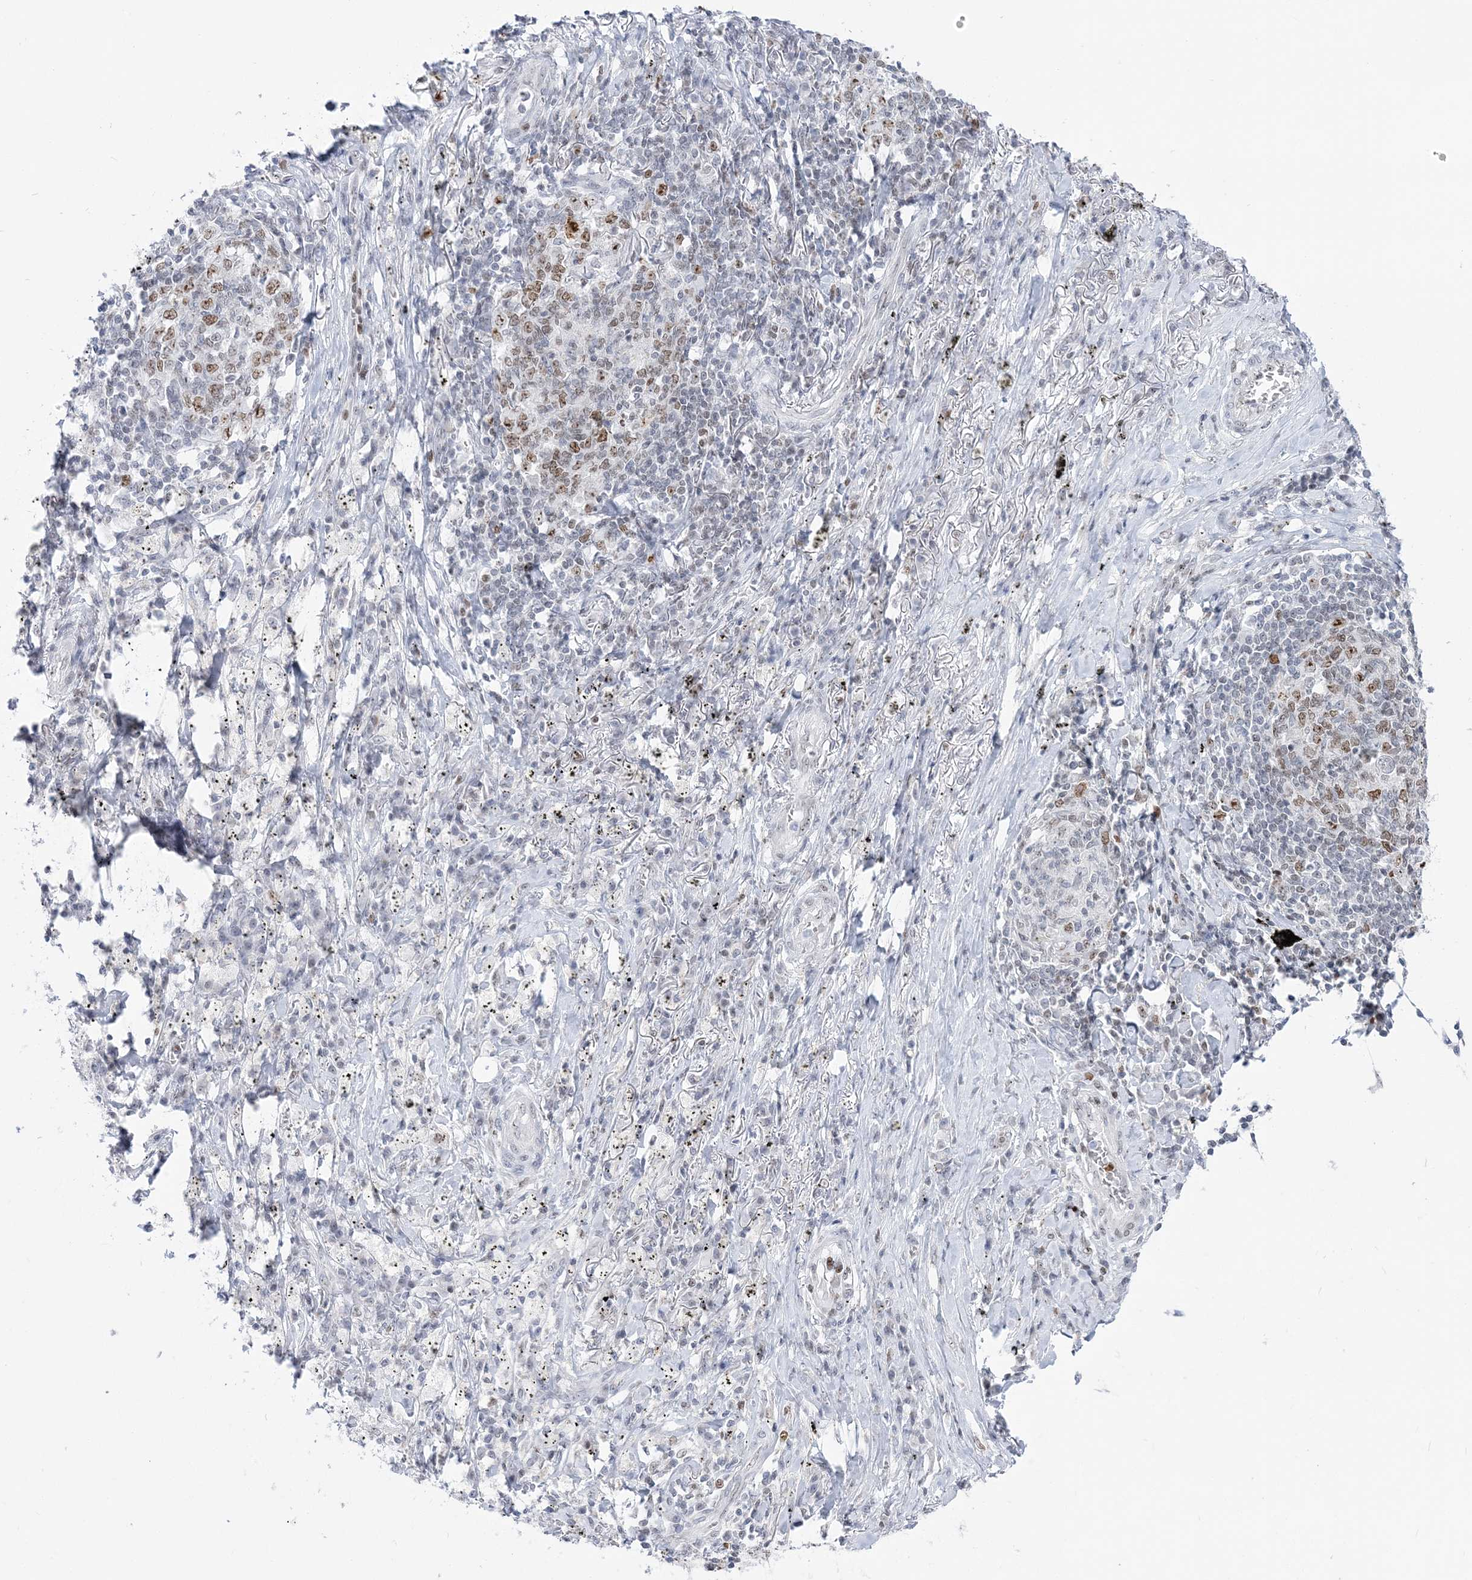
{"staining": {"intensity": "moderate", "quantity": "25%-75%", "location": "nuclear"}, "tissue": "lung cancer", "cell_type": "Tumor cells", "image_type": "cancer", "snomed": [{"axis": "morphology", "description": "Squamous cell carcinoma, NOS"}, {"axis": "topography", "description": "Lung"}], "caption": "IHC image of neoplastic tissue: lung cancer stained using IHC demonstrates medium levels of moderate protein expression localized specifically in the nuclear of tumor cells, appearing as a nuclear brown color.", "gene": "DDX21", "patient": {"sex": "female", "age": 63}}